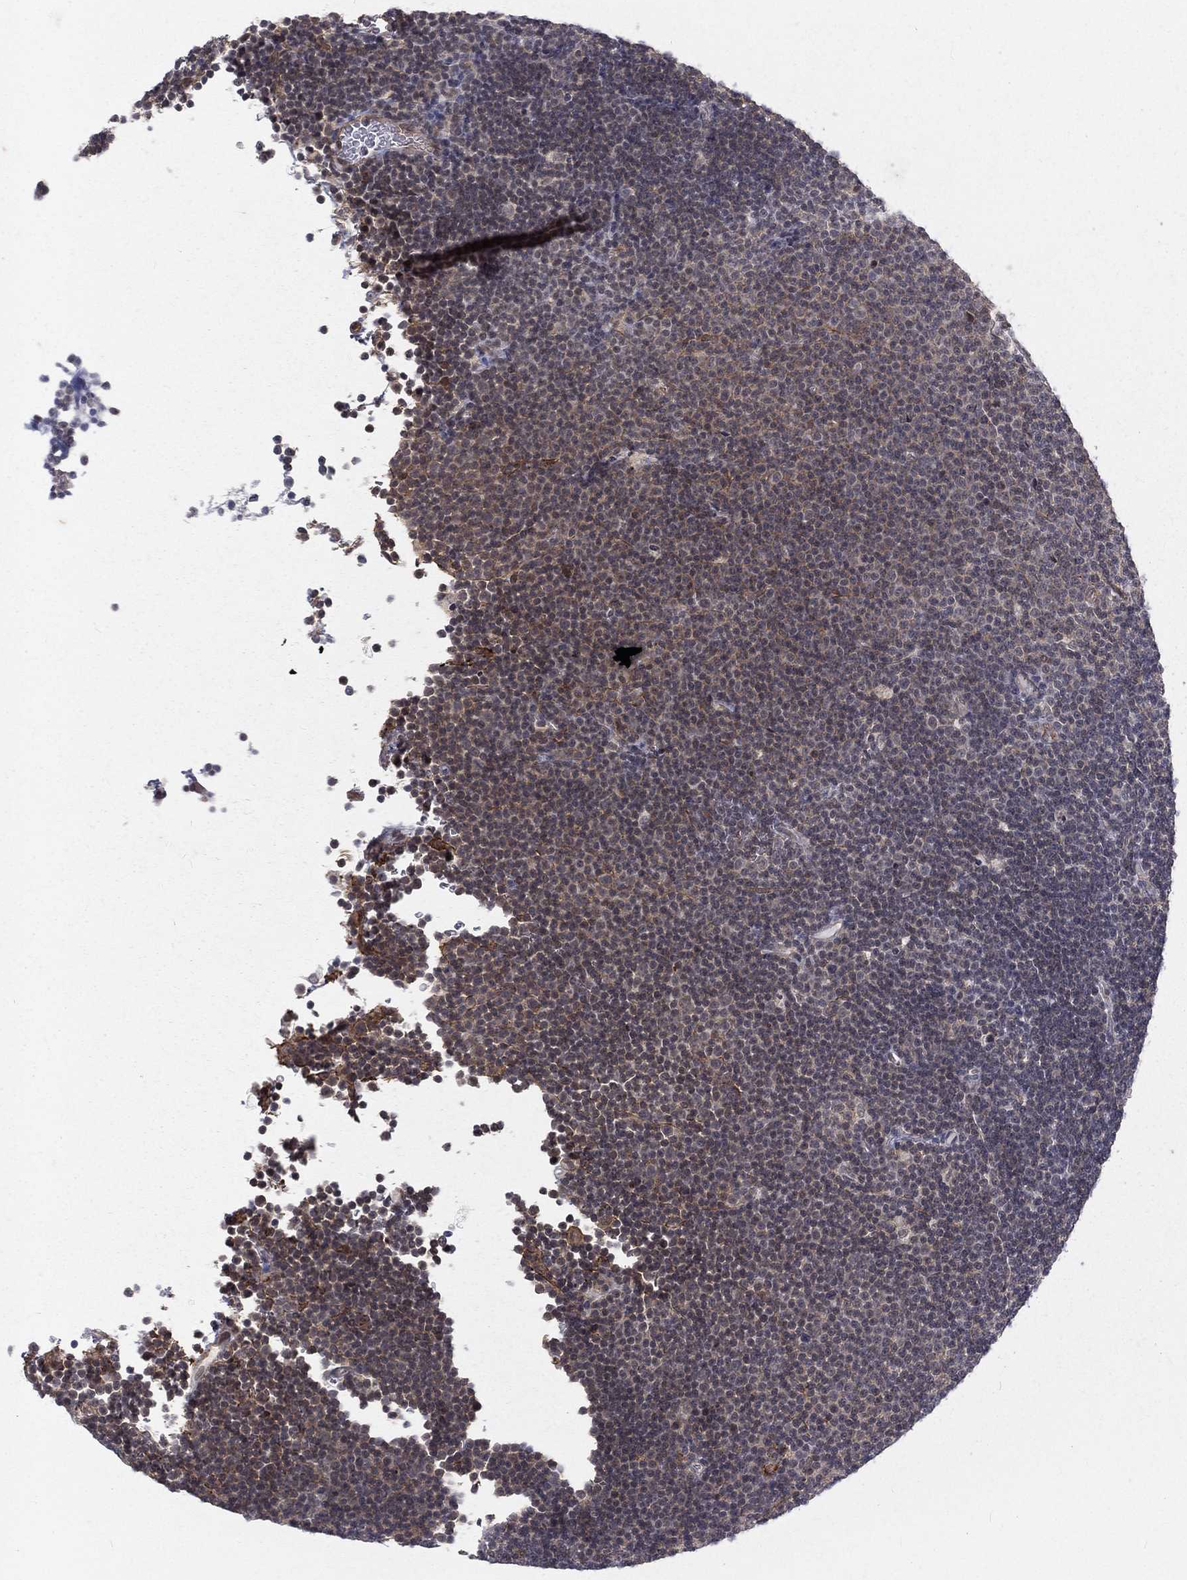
{"staining": {"intensity": "negative", "quantity": "none", "location": "none"}, "tissue": "lymphoma", "cell_type": "Tumor cells", "image_type": "cancer", "snomed": [{"axis": "morphology", "description": "Malignant lymphoma, non-Hodgkin's type, Low grade"}, {"axis": "topography", "description": "Brain"}], "caption": "This is an IHC histopathology image of lymphoma. There is no staining in tumor cells.", "gene": "MORC2", "patient": {"sex": "female", "age": 66}}